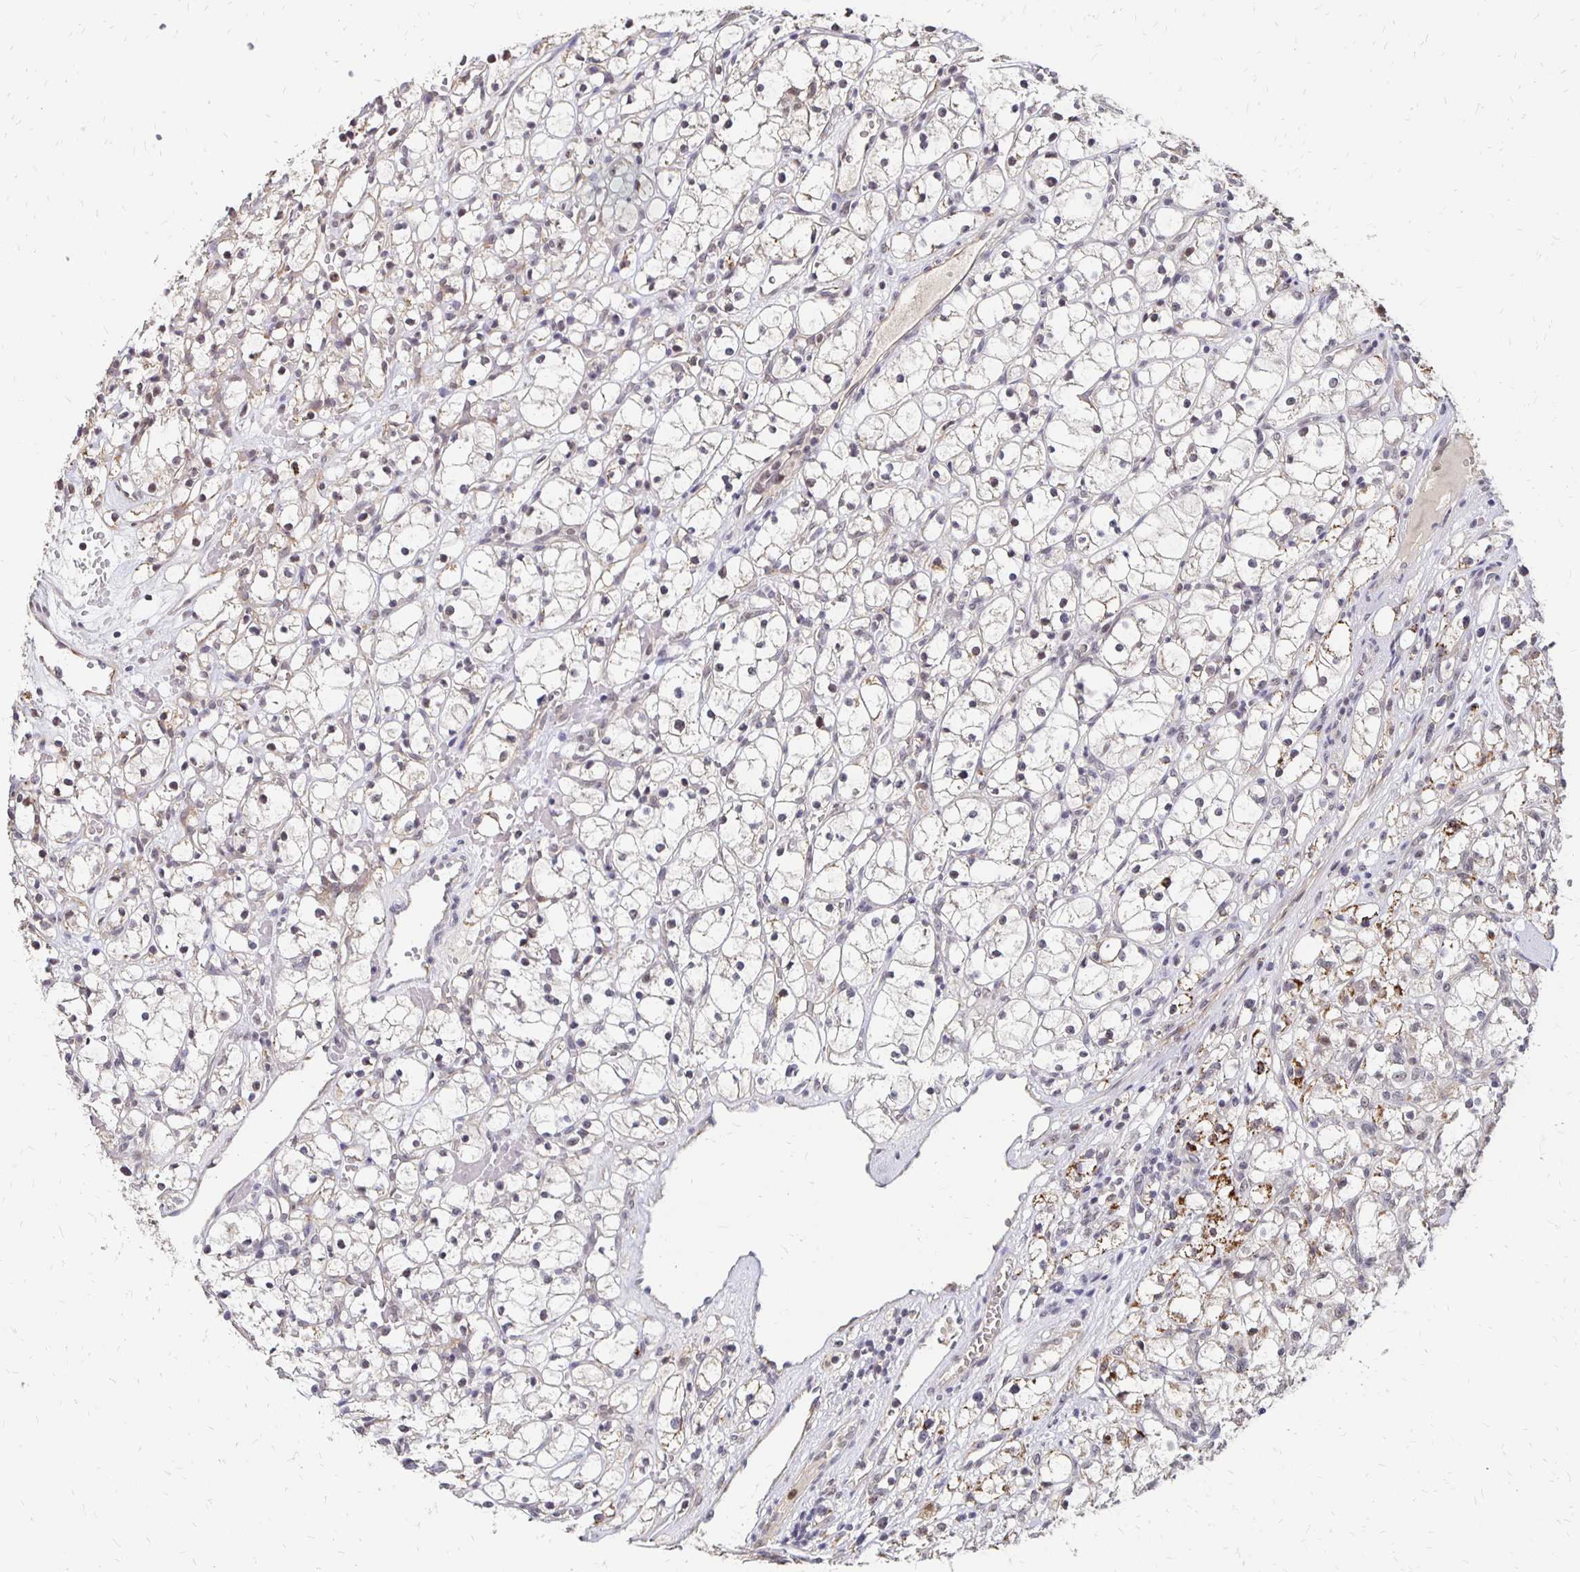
{"staining": {"intensity": "weak", "quantity": "<25%", "location": "nuclear"}, "tissue": "renal cancer", "cell_type": "Tumor cells", "image_type": "cancer", "snomed": [{"axis": "morphology", "description": "Adenocarcinoma, NOS"}, {"axis": "topography", "description": "Kidney"}], "caption": "Renal cancer (adenocarcinoma) was stained to show a protein in brown. There is no significant staining in tumor cells.", "gene": "CLASRP", "patient": {"sex": "female", "age": 59}}